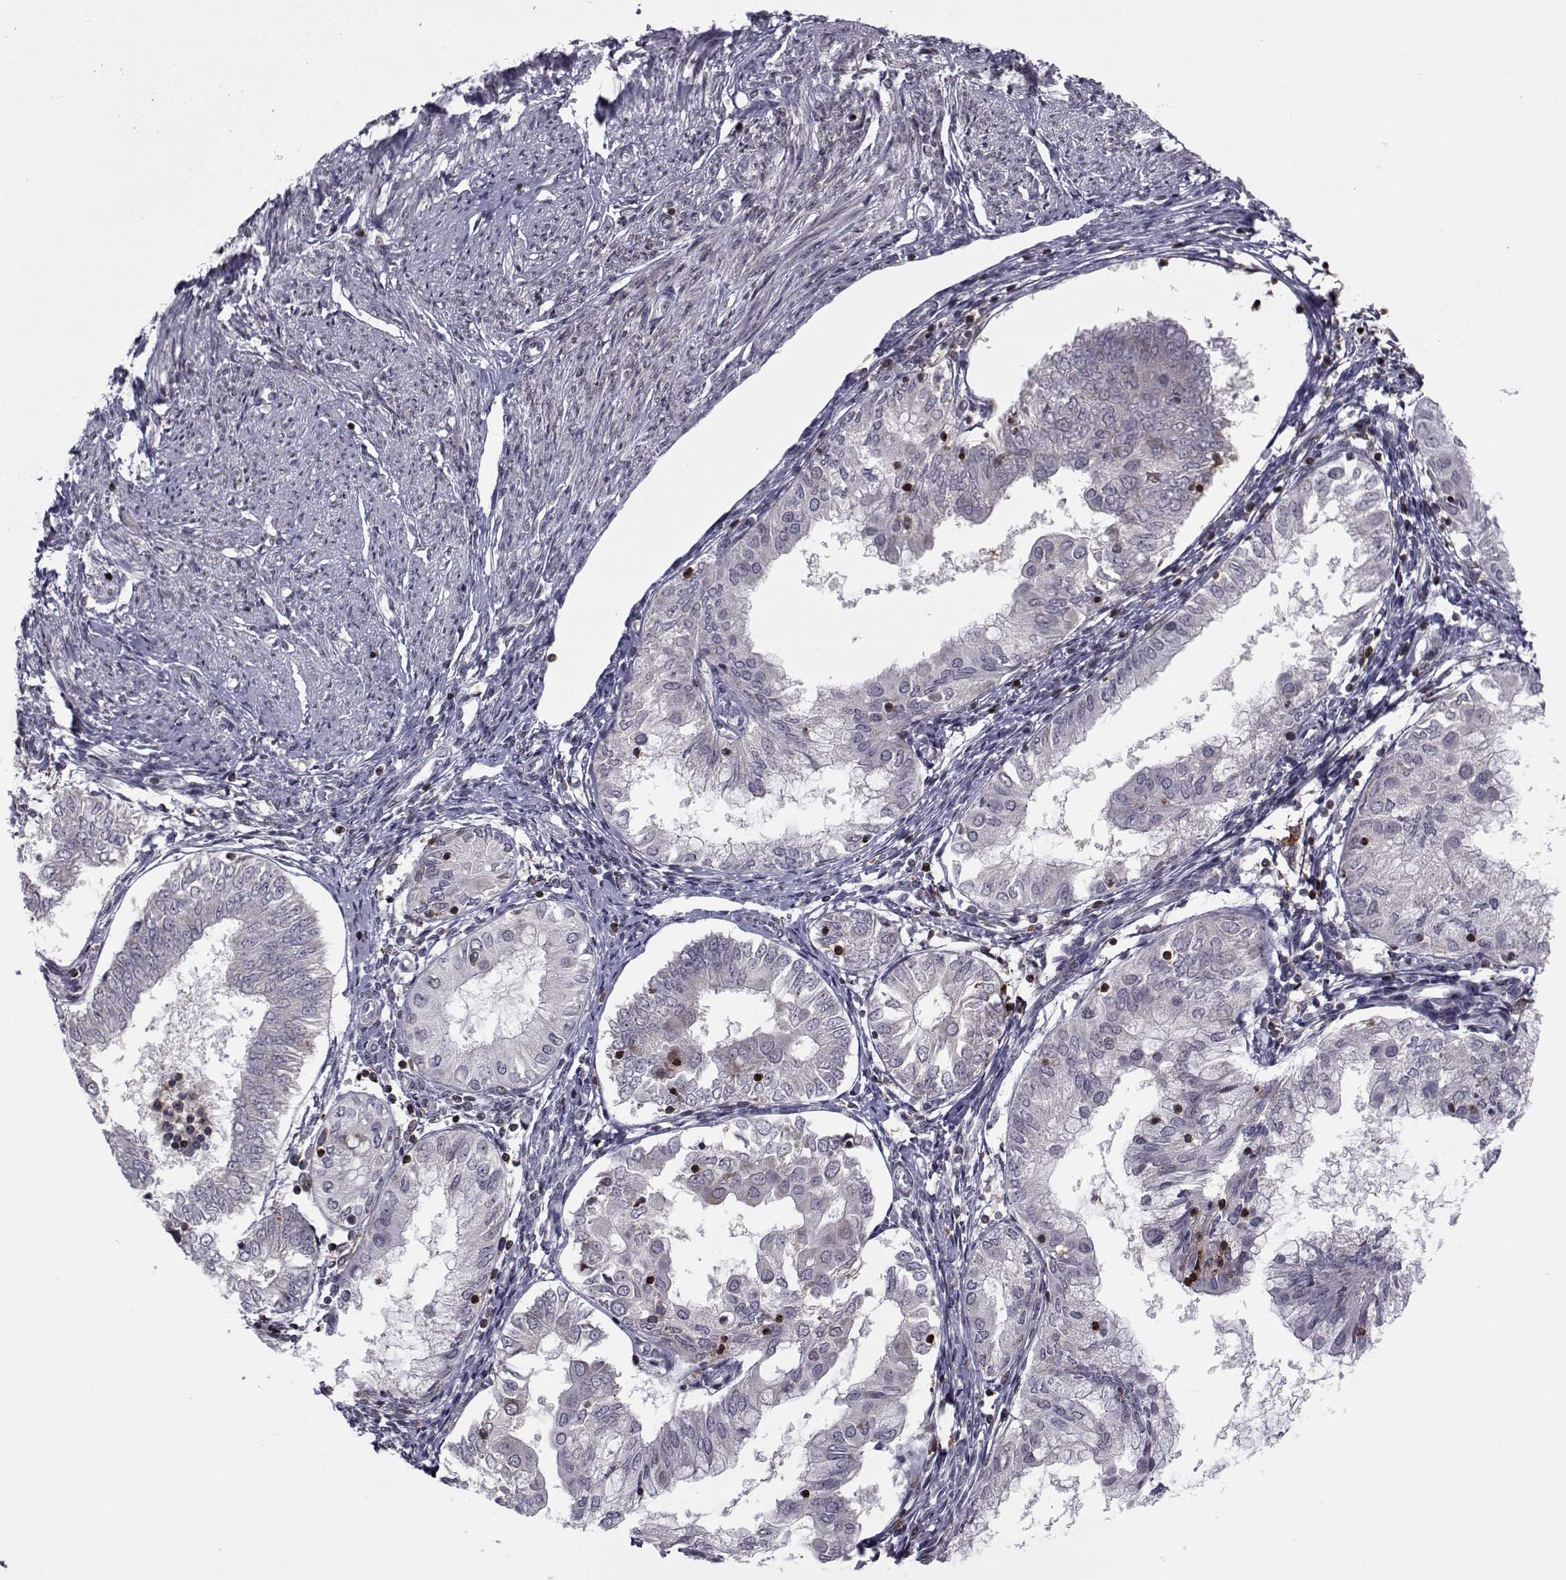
{"staining": {"intensity": "negative", "quantity": "none", "location": "none"}, "tissue": "endometrial cancer", "cell_type": "Tumor cells", "image_type": "cancer", "snomed": [{"axis": "morphology", "description": "Adenocarcinoma, NOS"}, {"axis": "topography", "description": "Endometrium"}], "caption": "High power microscopy histopathology image of an immunohistochemistry (IHC) histopathology image of endometrial cancer, revealing no significant staining in tumor cells.", "gene": "PCP4L1", "patient": {"sex": "female", "age": 68}}